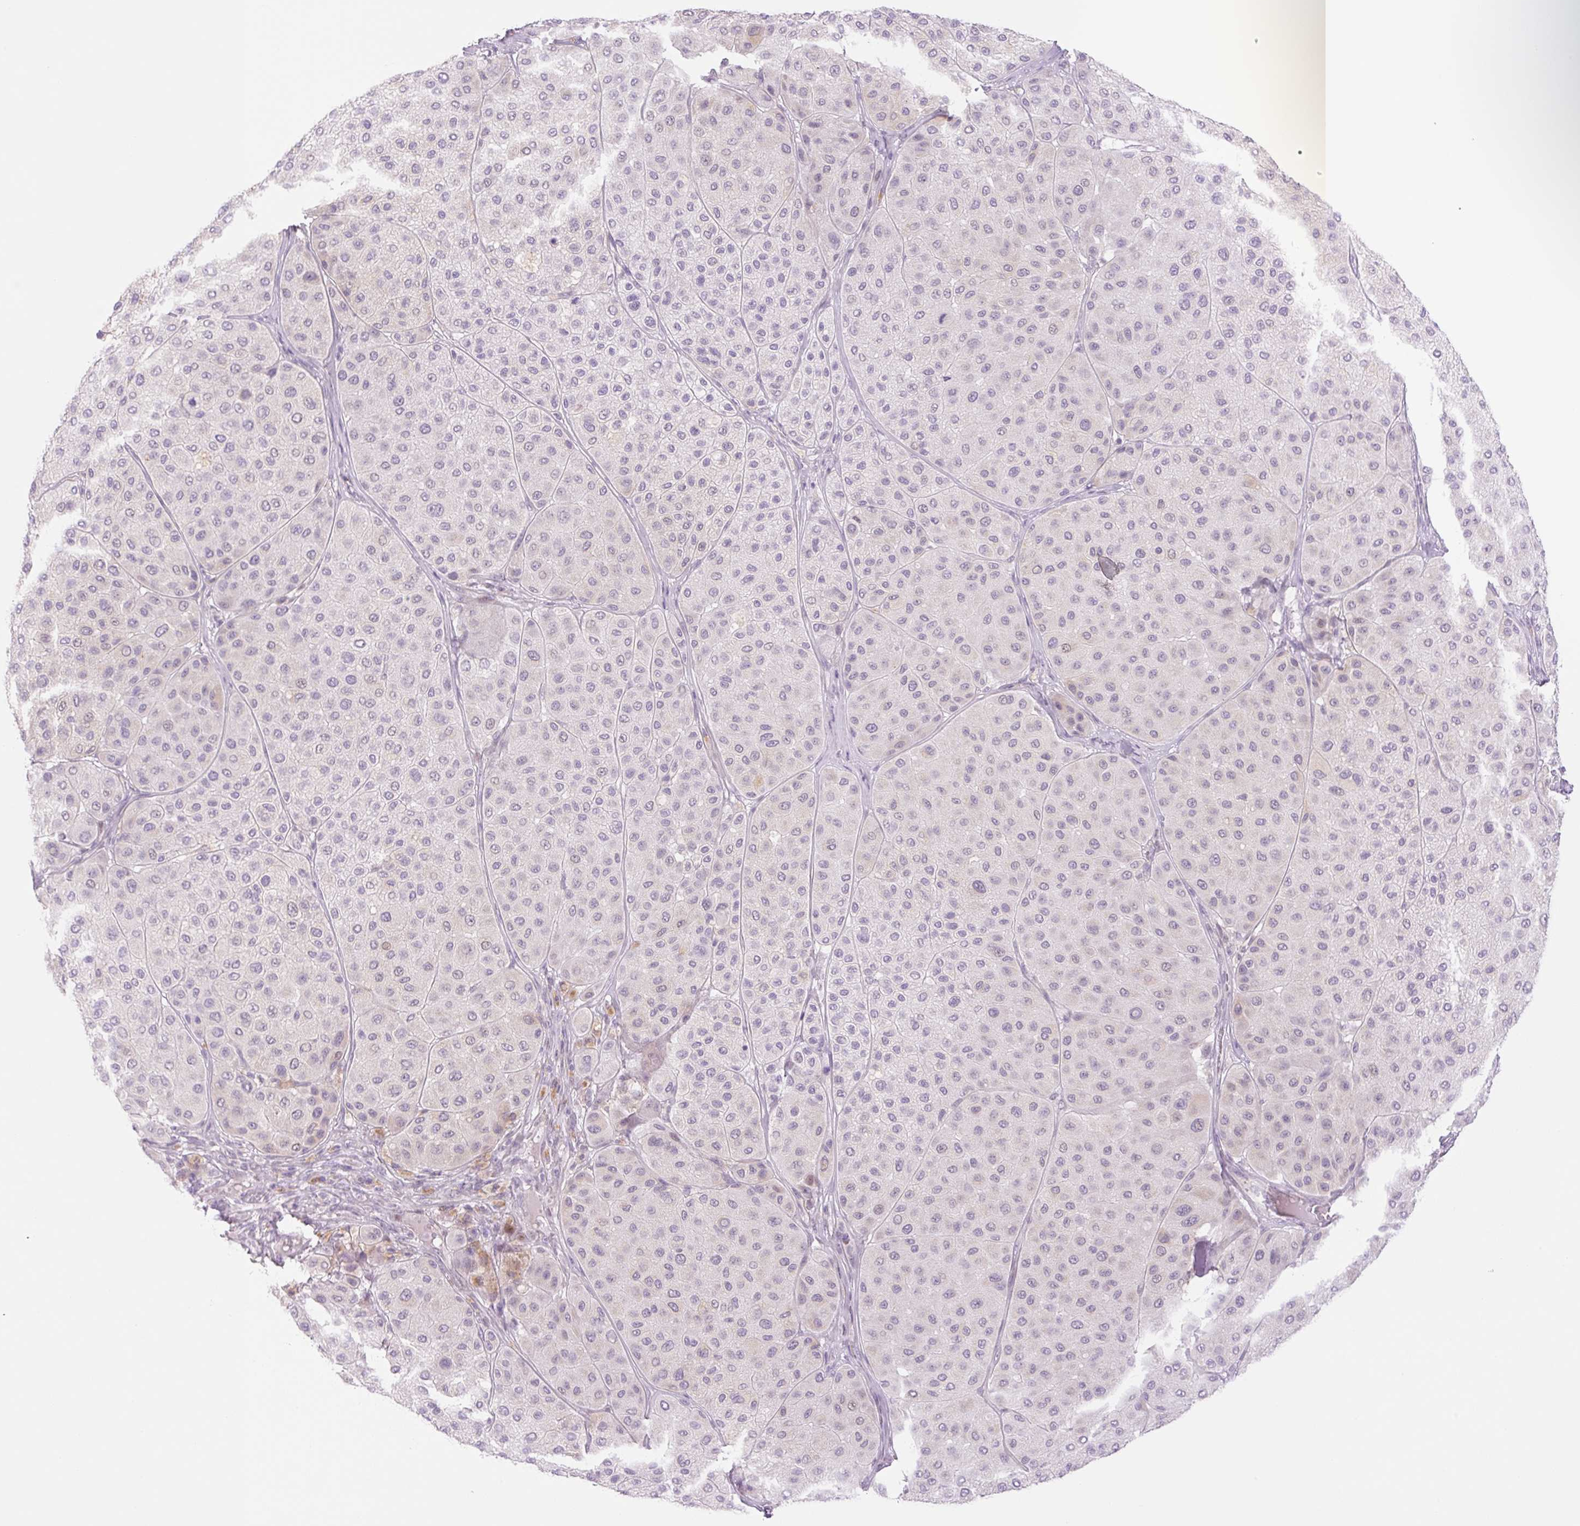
{"staining": {"intensity": "negative", "quantity": "none", "location": "none"}, "tissue": "melanoma", "cell_type": "Tumor cells", "image_type": "cancer", "snomed": [{"axis": "morphology", "description": "Malignant melanoma, Metastatic site"}, {"axis": "topography", "description": "Smooth muscle"}], "caption": "IHC photomicrograph of neoplastic tissue: human melanoma stained with DAB demonstrates no significant protein positivity in tumor cells.", "gene": "SPRYD4", "patient": {"sex": "male", "age": 41}}